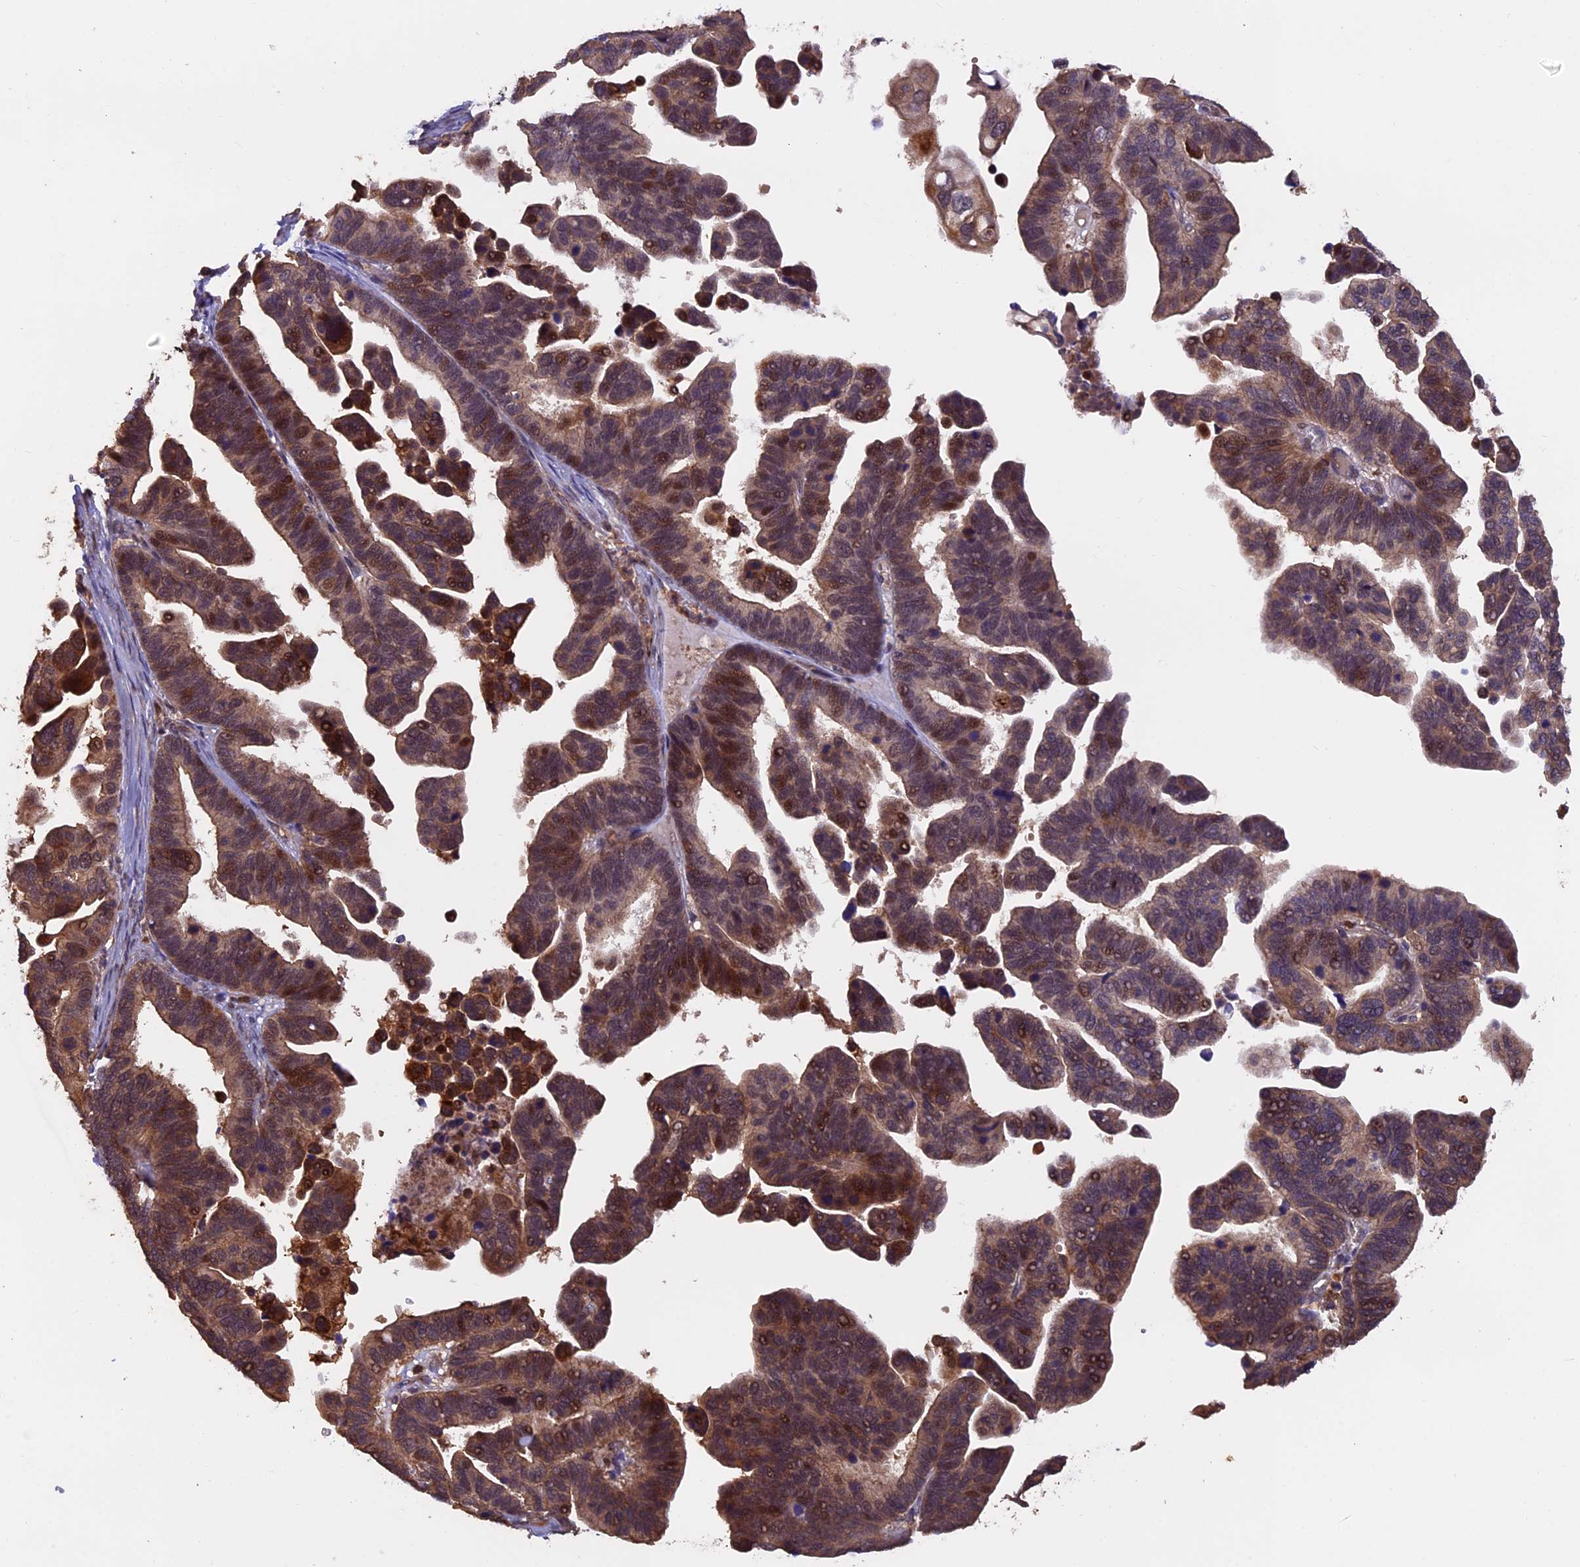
{"staining": {"intensity": "moderate", "quantity": ">75%", "location": "cytoplasmic/membranous,nuclear"}, "tissue": "ovarian cancer", "cell_type": "Tumor cells", "image_type": "cancer", "snomed": [{"axis": "morphology", "description": "Cystadenocarcinoma, serous, NOS"}, {"axis": "topography", "description": "Ovary"}], "caption": "Moderate cytoplasmic/membranous and nuclear staining is present in approximately >75% of tumor cells in ovarian serous cystadenocarcinoma.", "gene": "PKD2L2", "patient": {"sex": "female", "age": 56}}